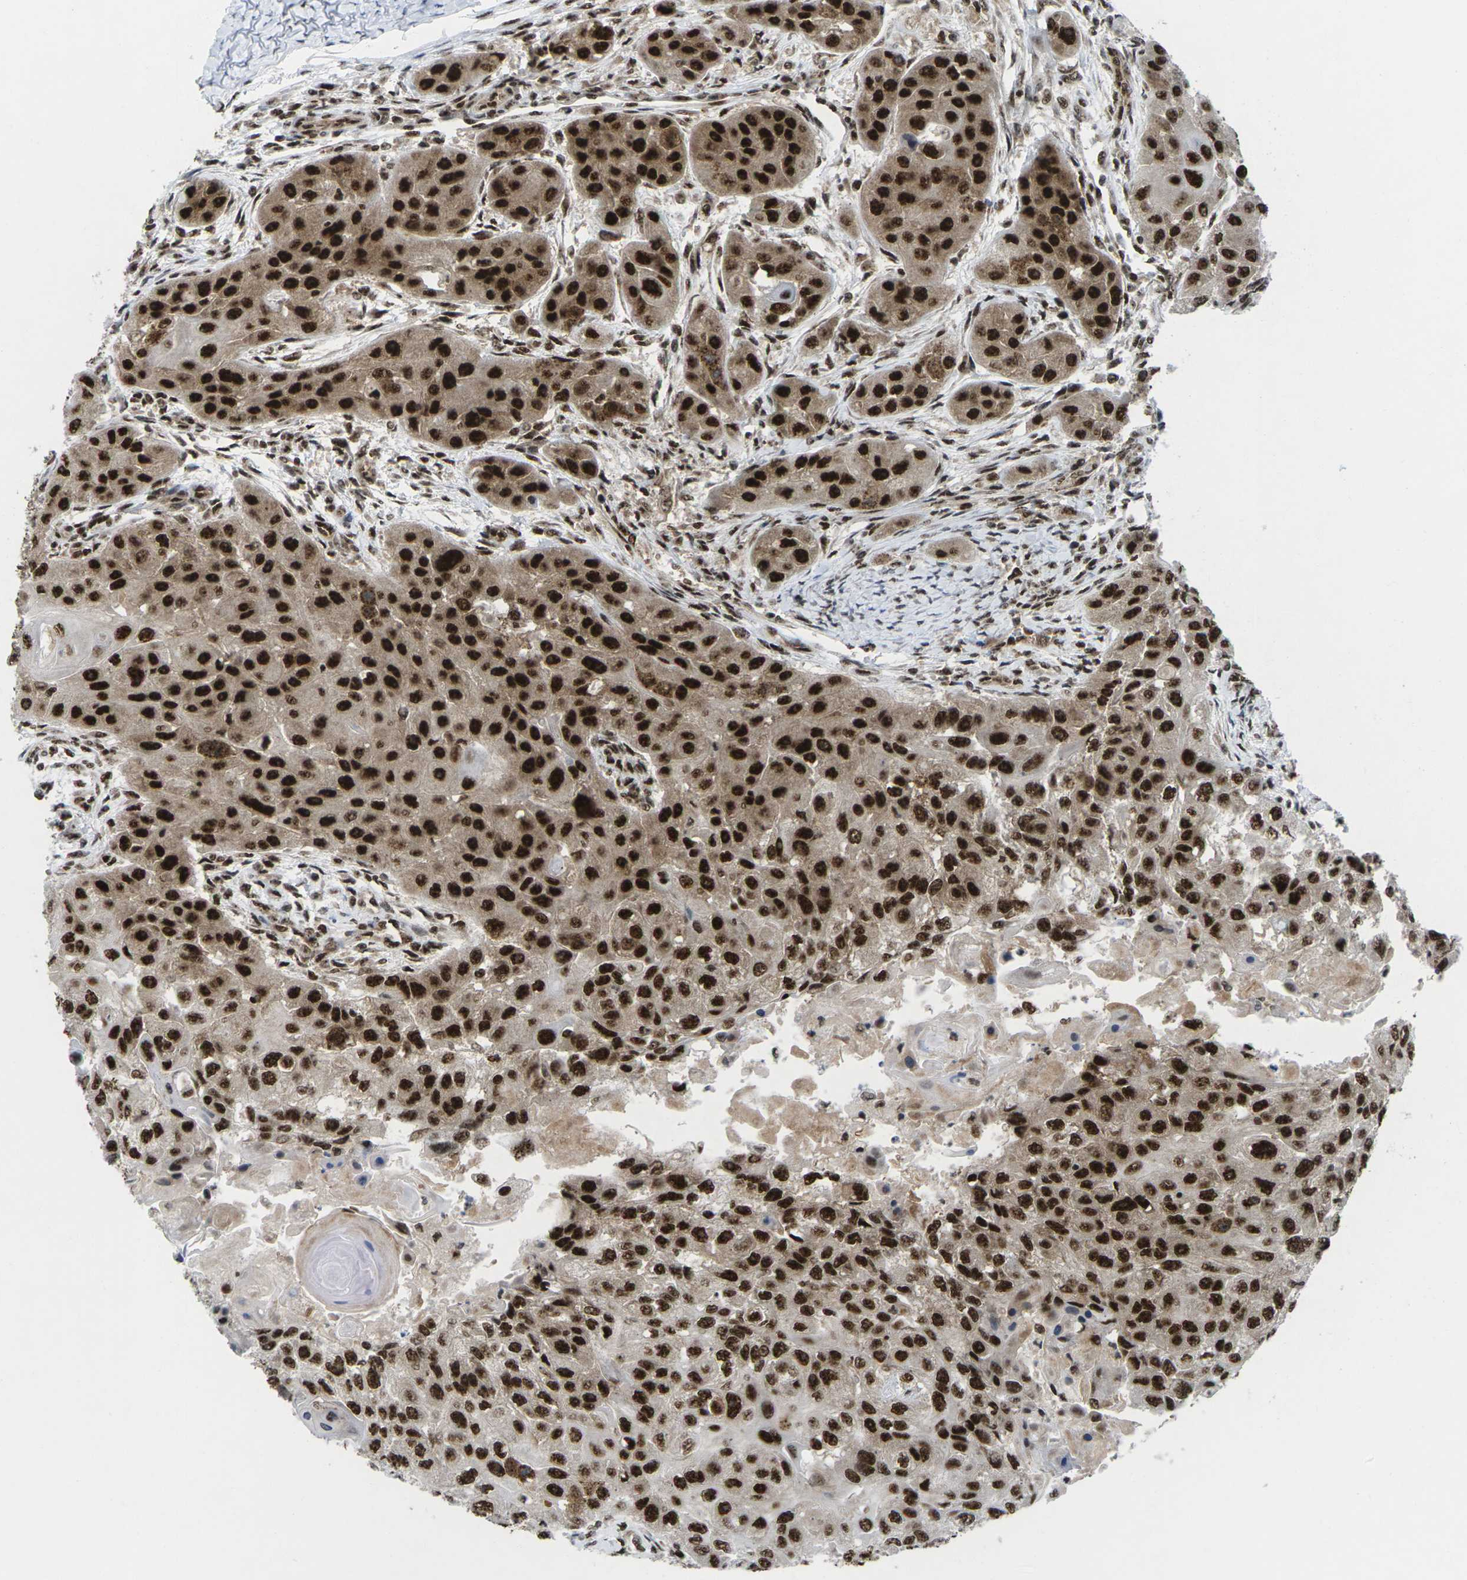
{"staining": {"intensity": "strong", "quantity": ">75%", "location": "cytoplasmic/membranous,nuclear"}, "tissue": "head and neck cancer", "cell_type": "Tumor cells", "image_type": "cancer", "snomed": [{"axis": "morphology", "description": "Squamous cell carcinoma, NOS"}, {"axis": "topography", "description": "Oral tissue"}, {"axis": "topography", "description": "Head-Neck"}], "caption": "A histopathology image of head and neck cancer stained for a protein demonstrates strong cytoplasmic/membranous and nuclear brown staining in tumor cells.", "gene": "MAGOH", "patient": {"sex": "female", "age": 76}}